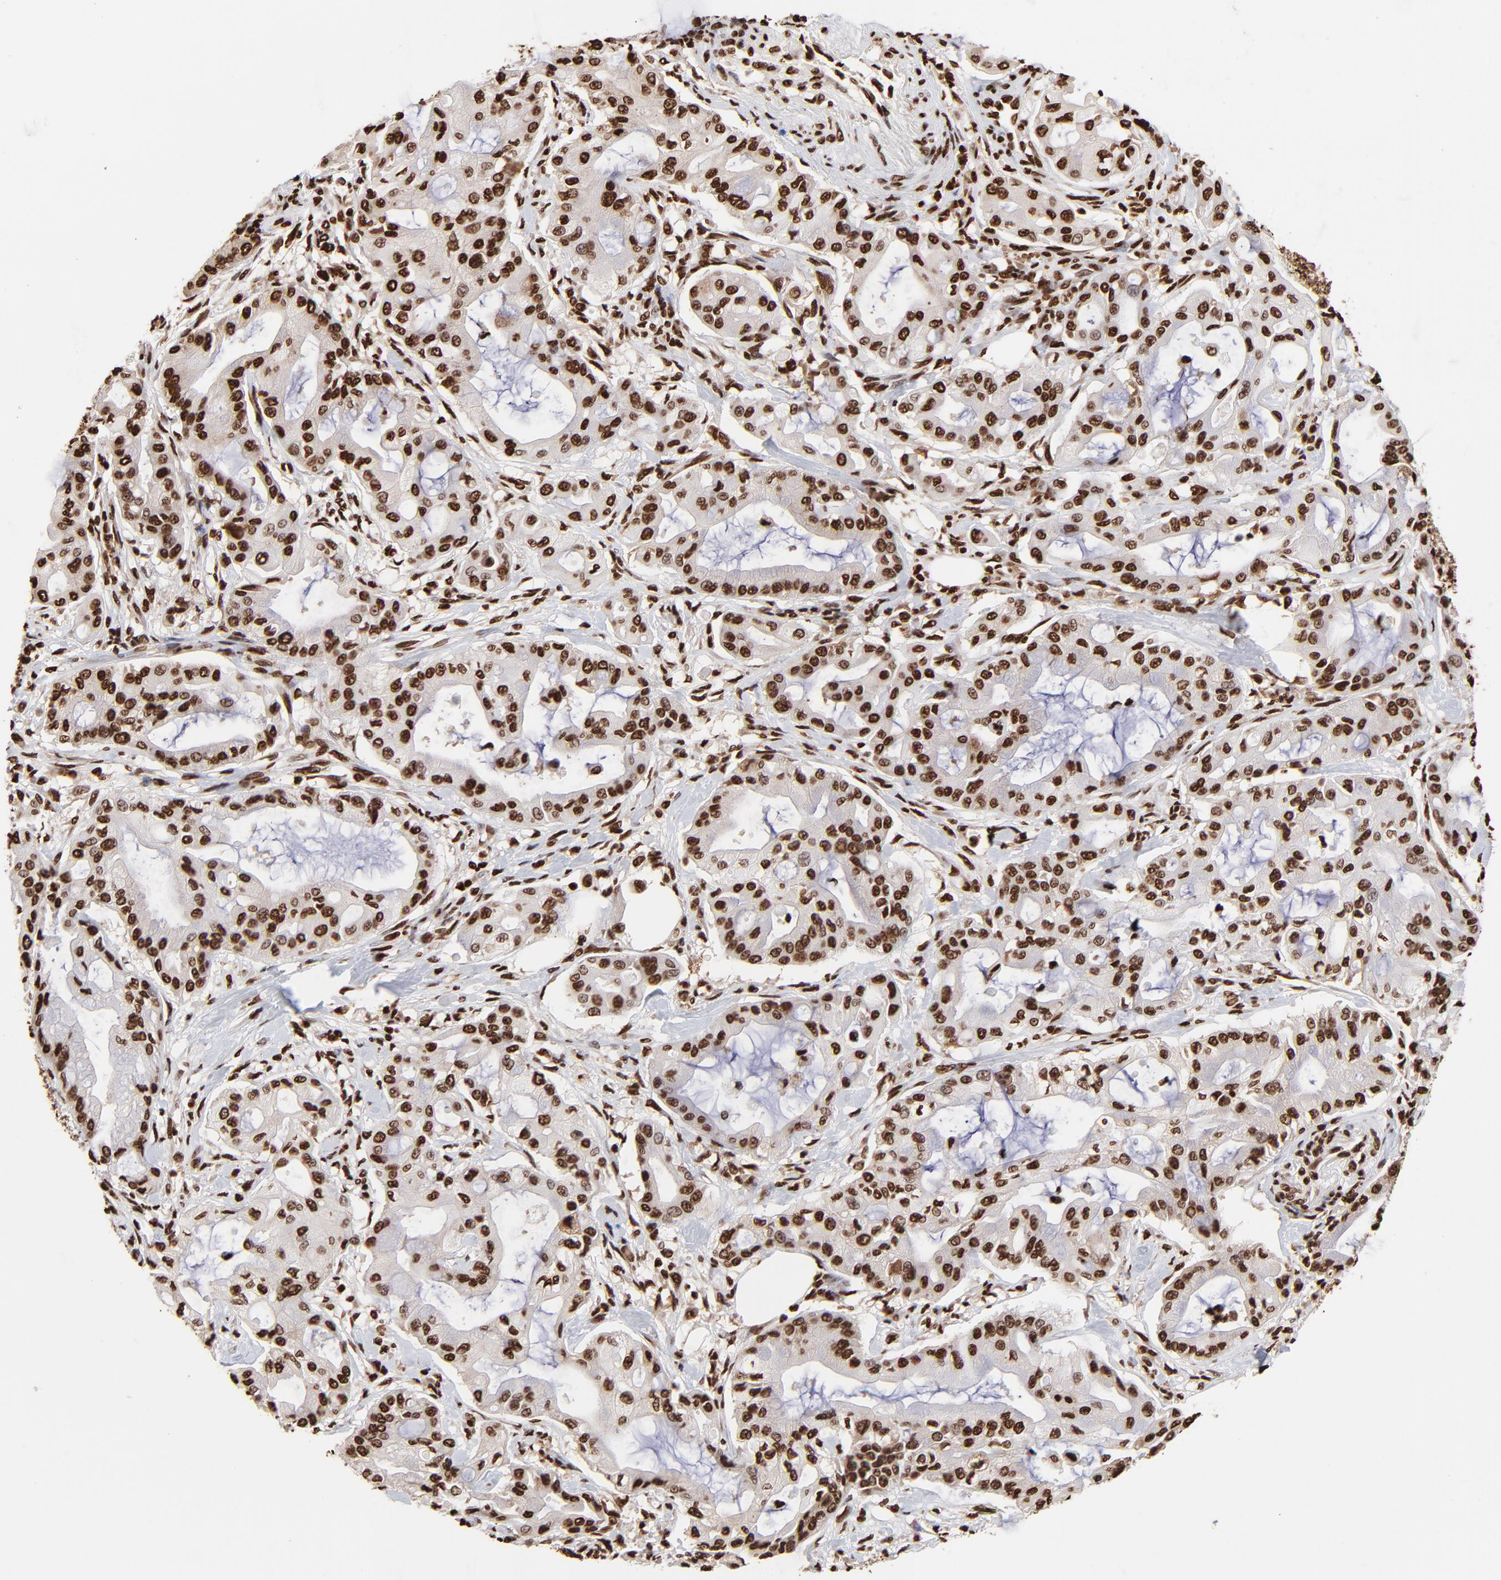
{"staining": {"intensity": "strong", "quantity": ">75%", "location": "nuclear"}, "tissue": "pancreatic cancer", "cell_type": "Tumor cells", "image_type": "cancer", "snomed": [{"axis": "morphology", "description": "Adenocarcinoma, NOS"}, {"axis": "morphology", "description": "Adenocarcinoma, metastatic, NOS"}, {"axis": "topography", "description": "Lymph node"}, {"axis": "topography", "description": "Pancreas"}, {"axis": "topography", "description": "Duodenum"}], "caption": "The immunohistochemical stain labels strong nuclear positivity in tumor cells of pancreatic cancer tissue.", "gene": "ZNF544", "patient": {"sex": "female", "age": 64}}